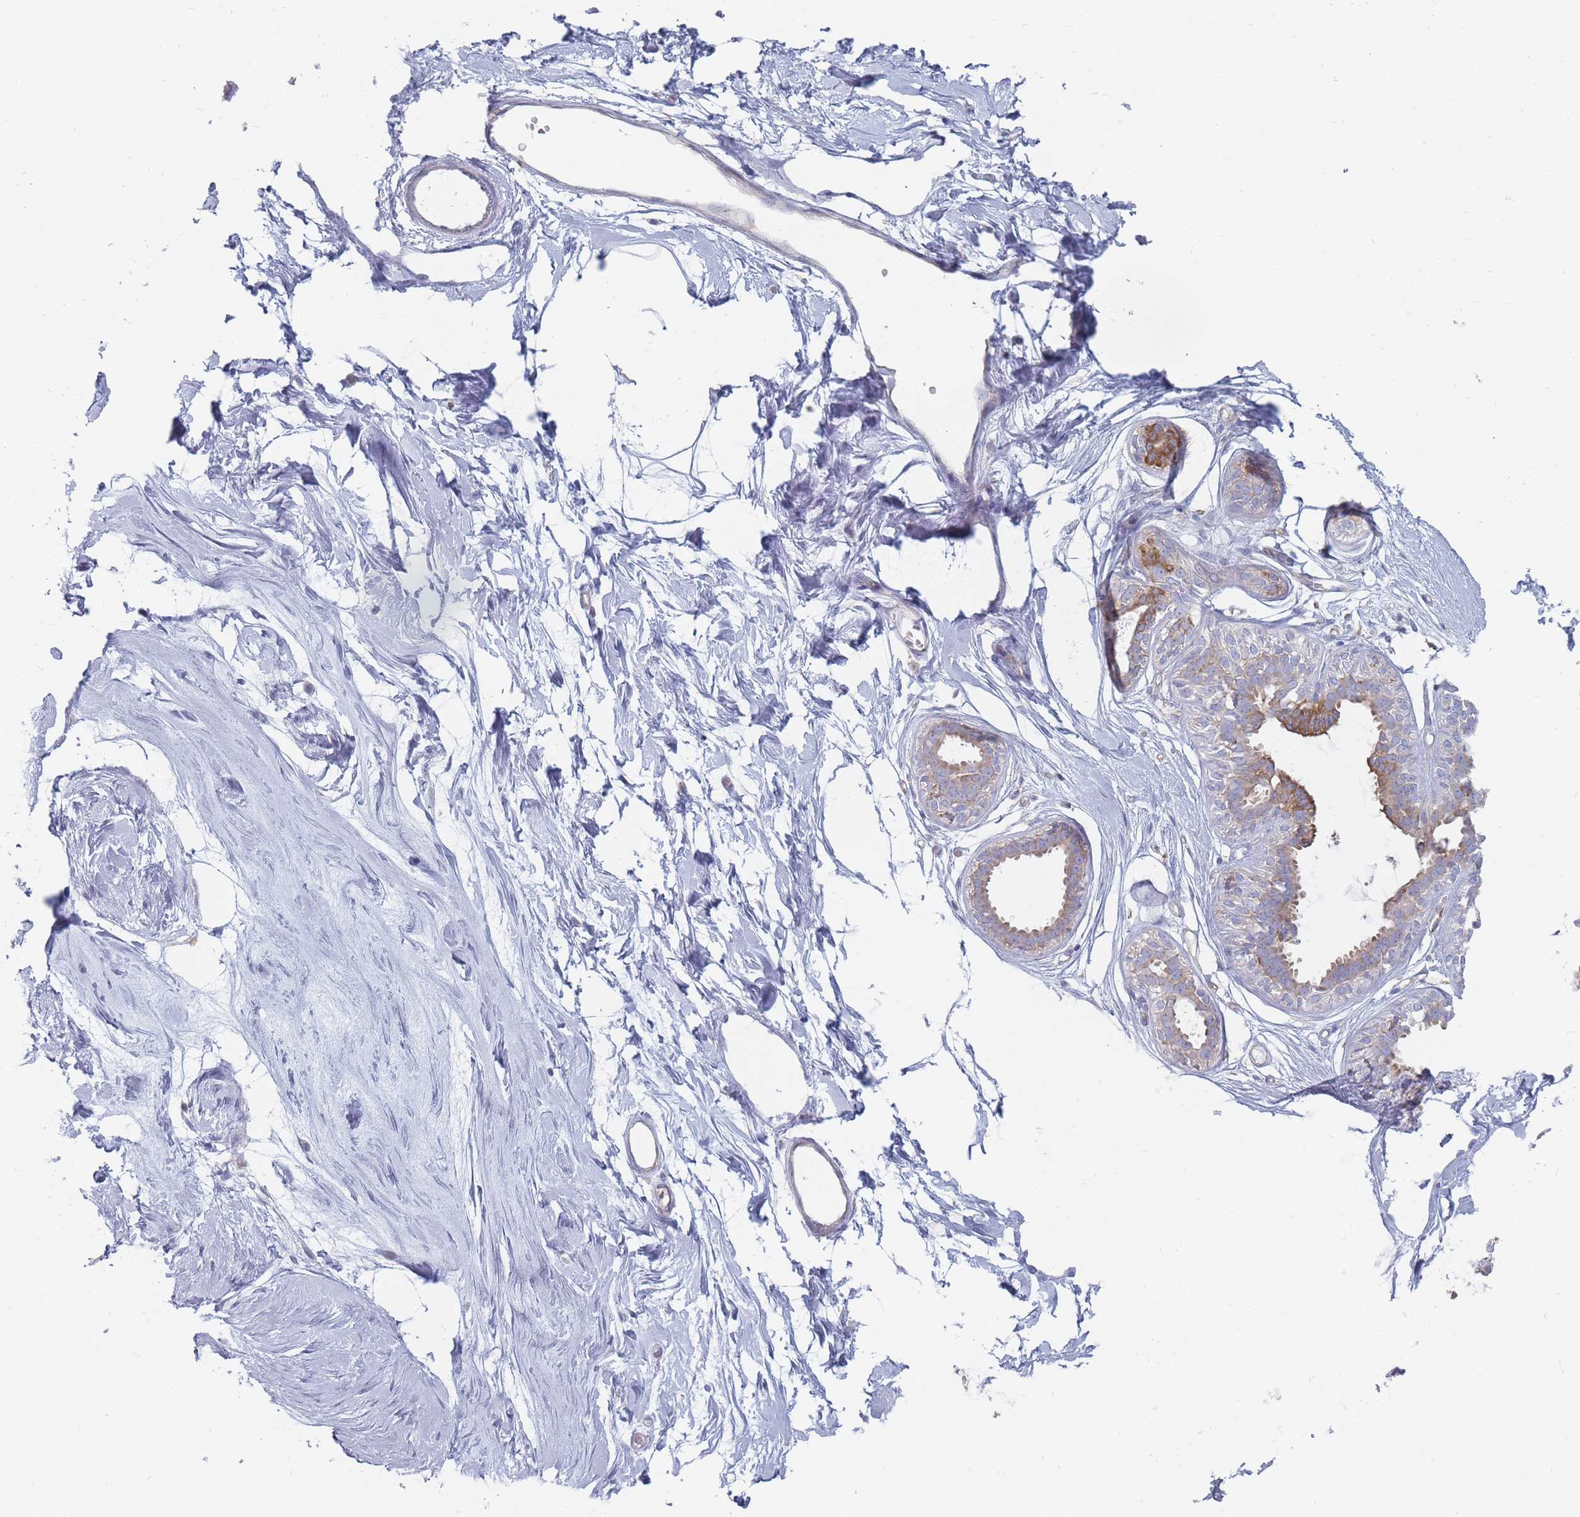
{"staining": {"intensity": "negative", "quantity": "none", "location": "none"}, "tissue": "breast", "cell_type": "Adipocytes", "image_type": "normal", "snomed": [{"axis": "morphology", "description": "Normal tissue, NOS"}, {"axis": "topography", "description": "Breast"}], "caption": "IHC image of benign breast: breast stained with DAB (3,3'-diaminobenzidine) reveals no significant protein staining in adipocytes.", "gene": "MAP1S", "patient": {"sex": "female", "age": 45}}